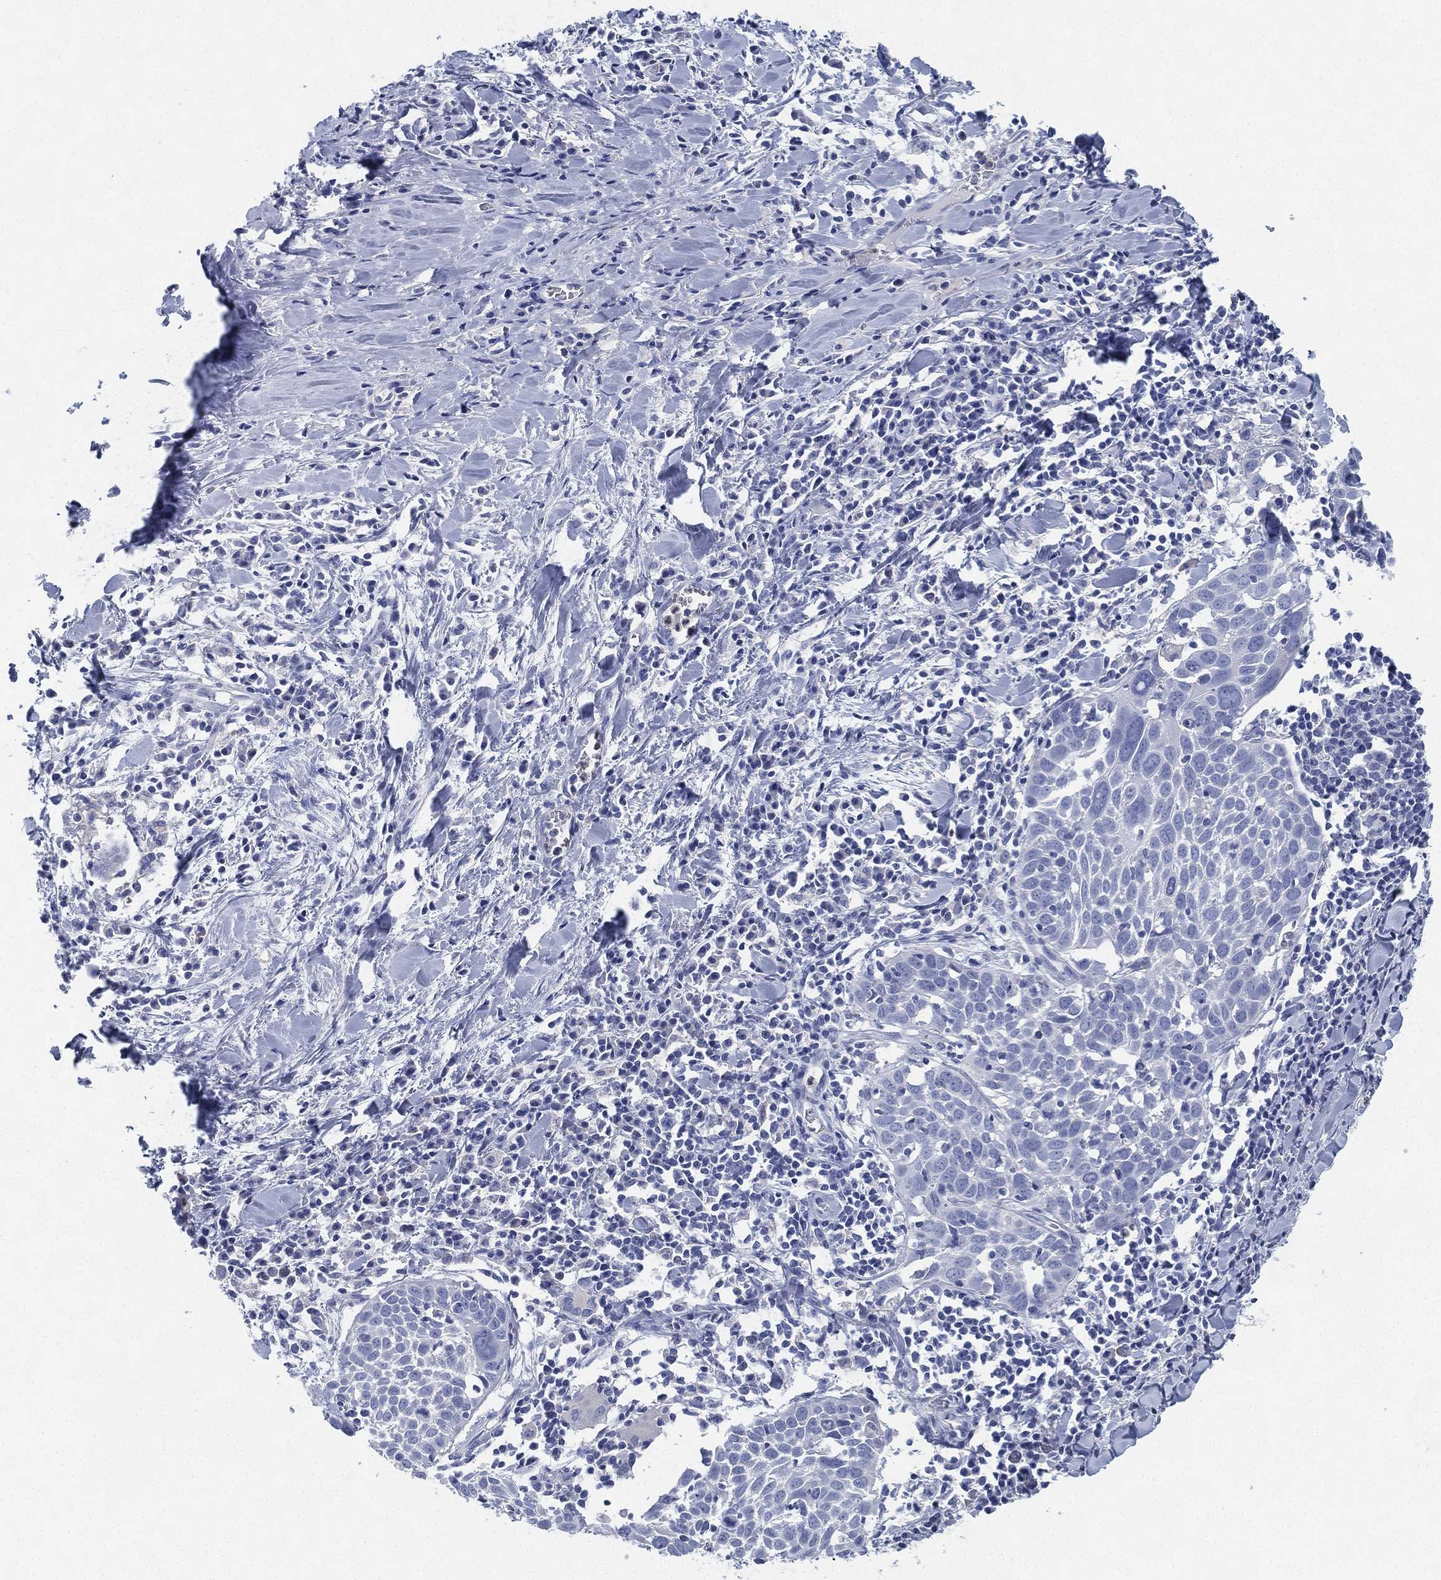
{"staining": {"intensity": "negative", "quantity": "none", "location": "none"}, "tissue": "lung cancer", "cell_type": "Tumor cells", "image_type": "cancer", "snomed": [{"axis": "morphology", "description": "Squamous cell carcinoma, NOS"}, {"axis": "topography", "description": "Lung"}], "caption": "The micrograph displays no staining of tumor cells in squamous cell carcinoma (lung).", "gene": "DEFB121", "patient": {"sex": "male", "age": 57}}